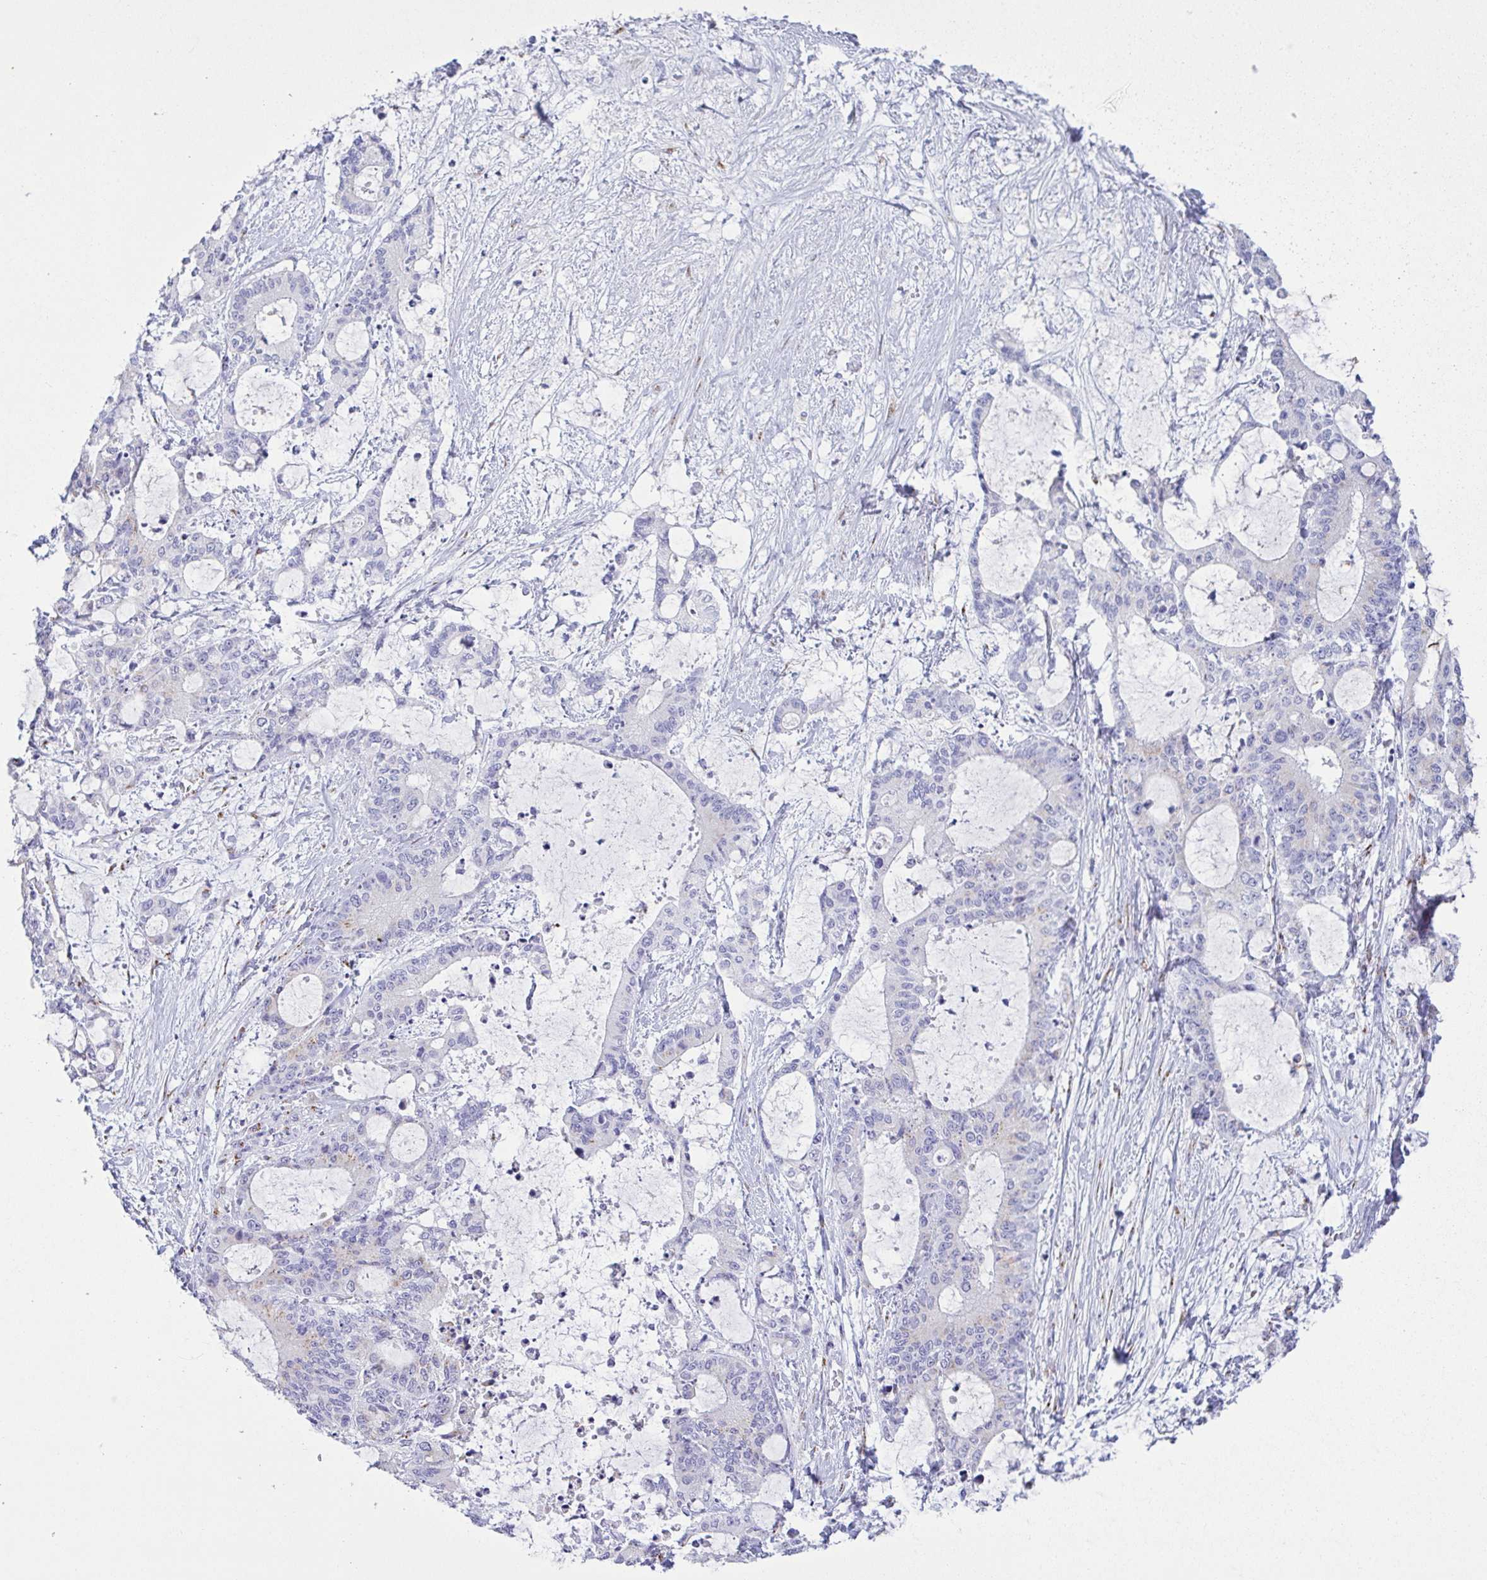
{"staining": {"intensity": "negative", "quantity": "none", "location": "none"}, "tissue": "liver cancer", "cell_type": "Tumor cells", "image_type": "cancer", "snomed": [{"axis": "morphology", "description": "Normal tissue, NOS"}, {"axis": "morphology", "description": "Cholangiocarcinoma"}, {"axis": "topography", "description": "Liver"}, {"axis": "topography", "description": "Peripheral nerve tissue"}], "caption": "Image shows no protein staining in tumor cells of liver cancer tissue.", "gene": "SULT1B1", "patient": {"sex": "female", "age": 73}}